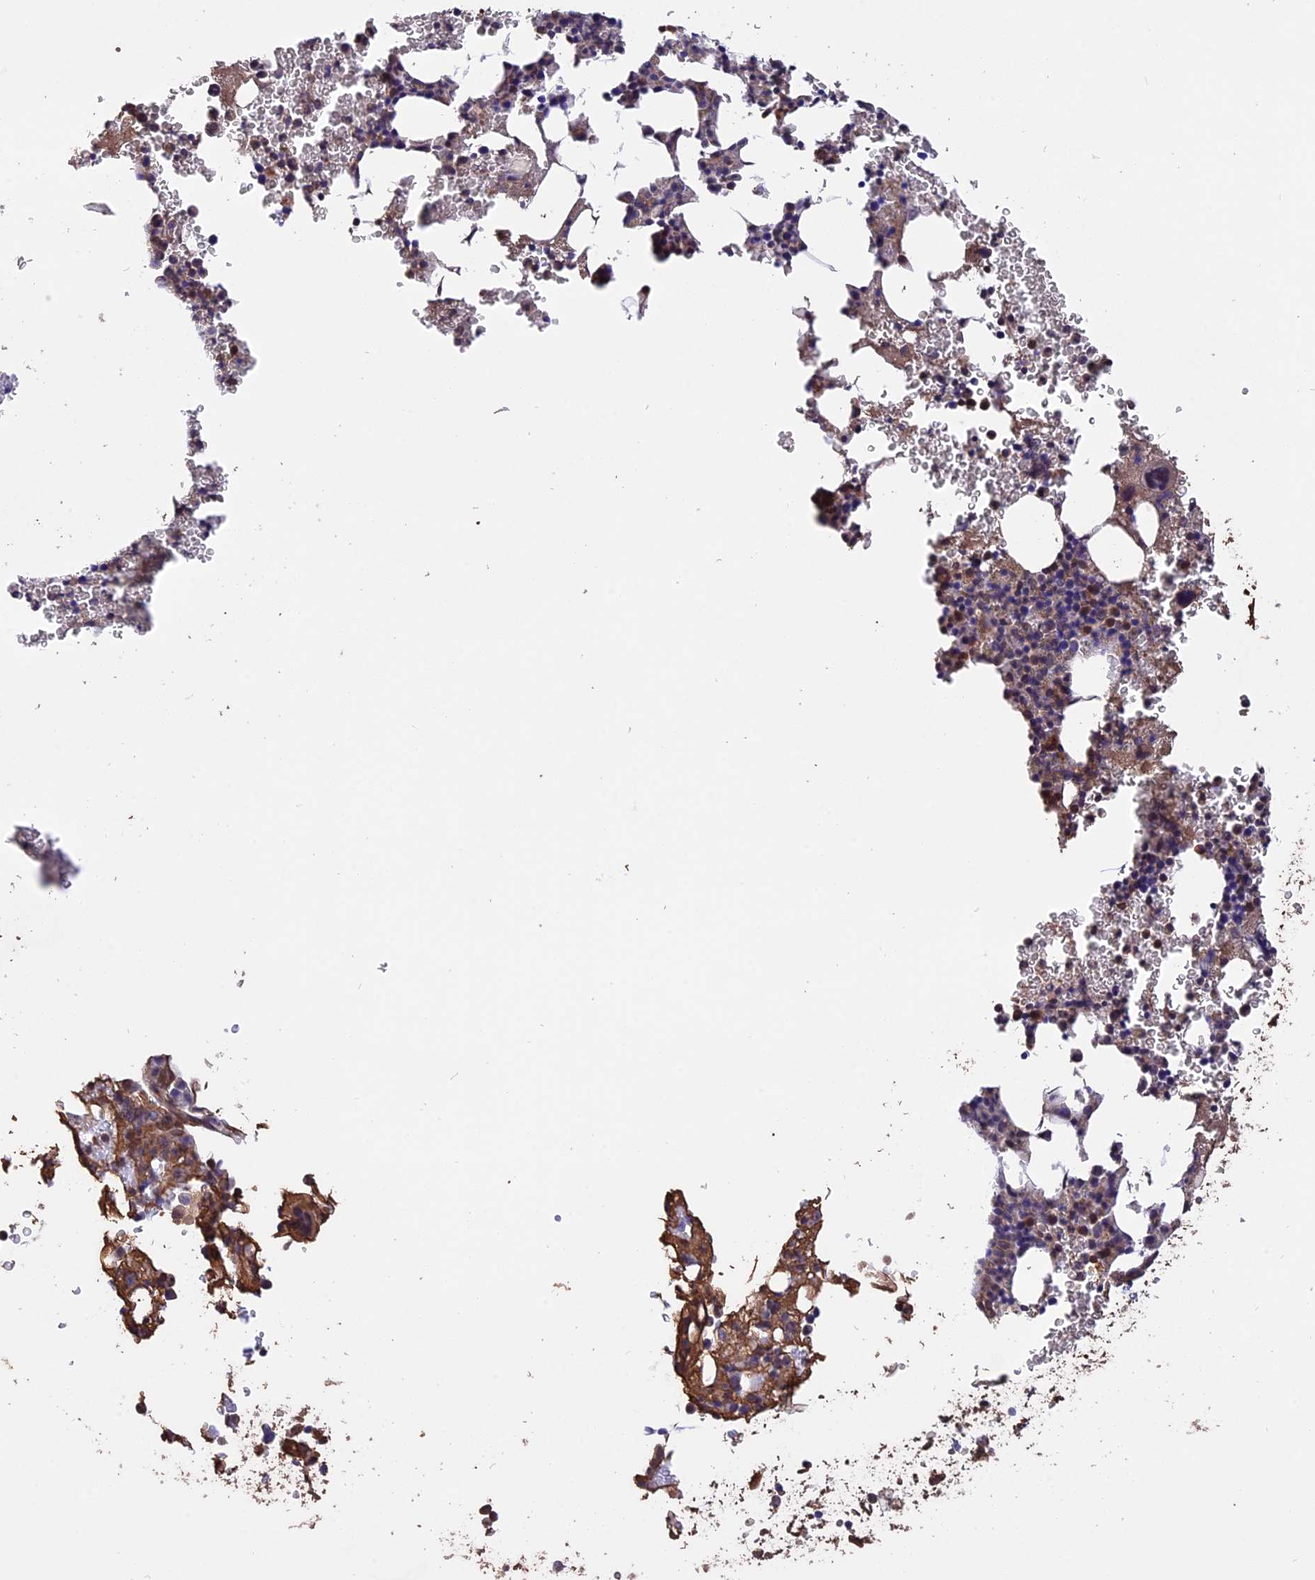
{"staining": {"intensity": "moderate", "quantity": "25%-75%", "location": "cytoplasmic/membranous"}, "tissue": "bone marrow", "cell_type": "Hematopoietic cells", "image_type": "normal", "snomed": [{"axis": "morphology", "description": "Normal tissue, NOS"}, {"axis": "topography", "description": "Bone marrow"}], "caption": "Hematopoietic cells exhibit moderate cytoplasmic/membranous staining in approximately 25%-75% of cells in normal bone marrow. (DAB IHC, brown staining for protein, blue staining for nuclei).", "gene": "RASAL1", "patient": {"sex": "male", "age": 41}}